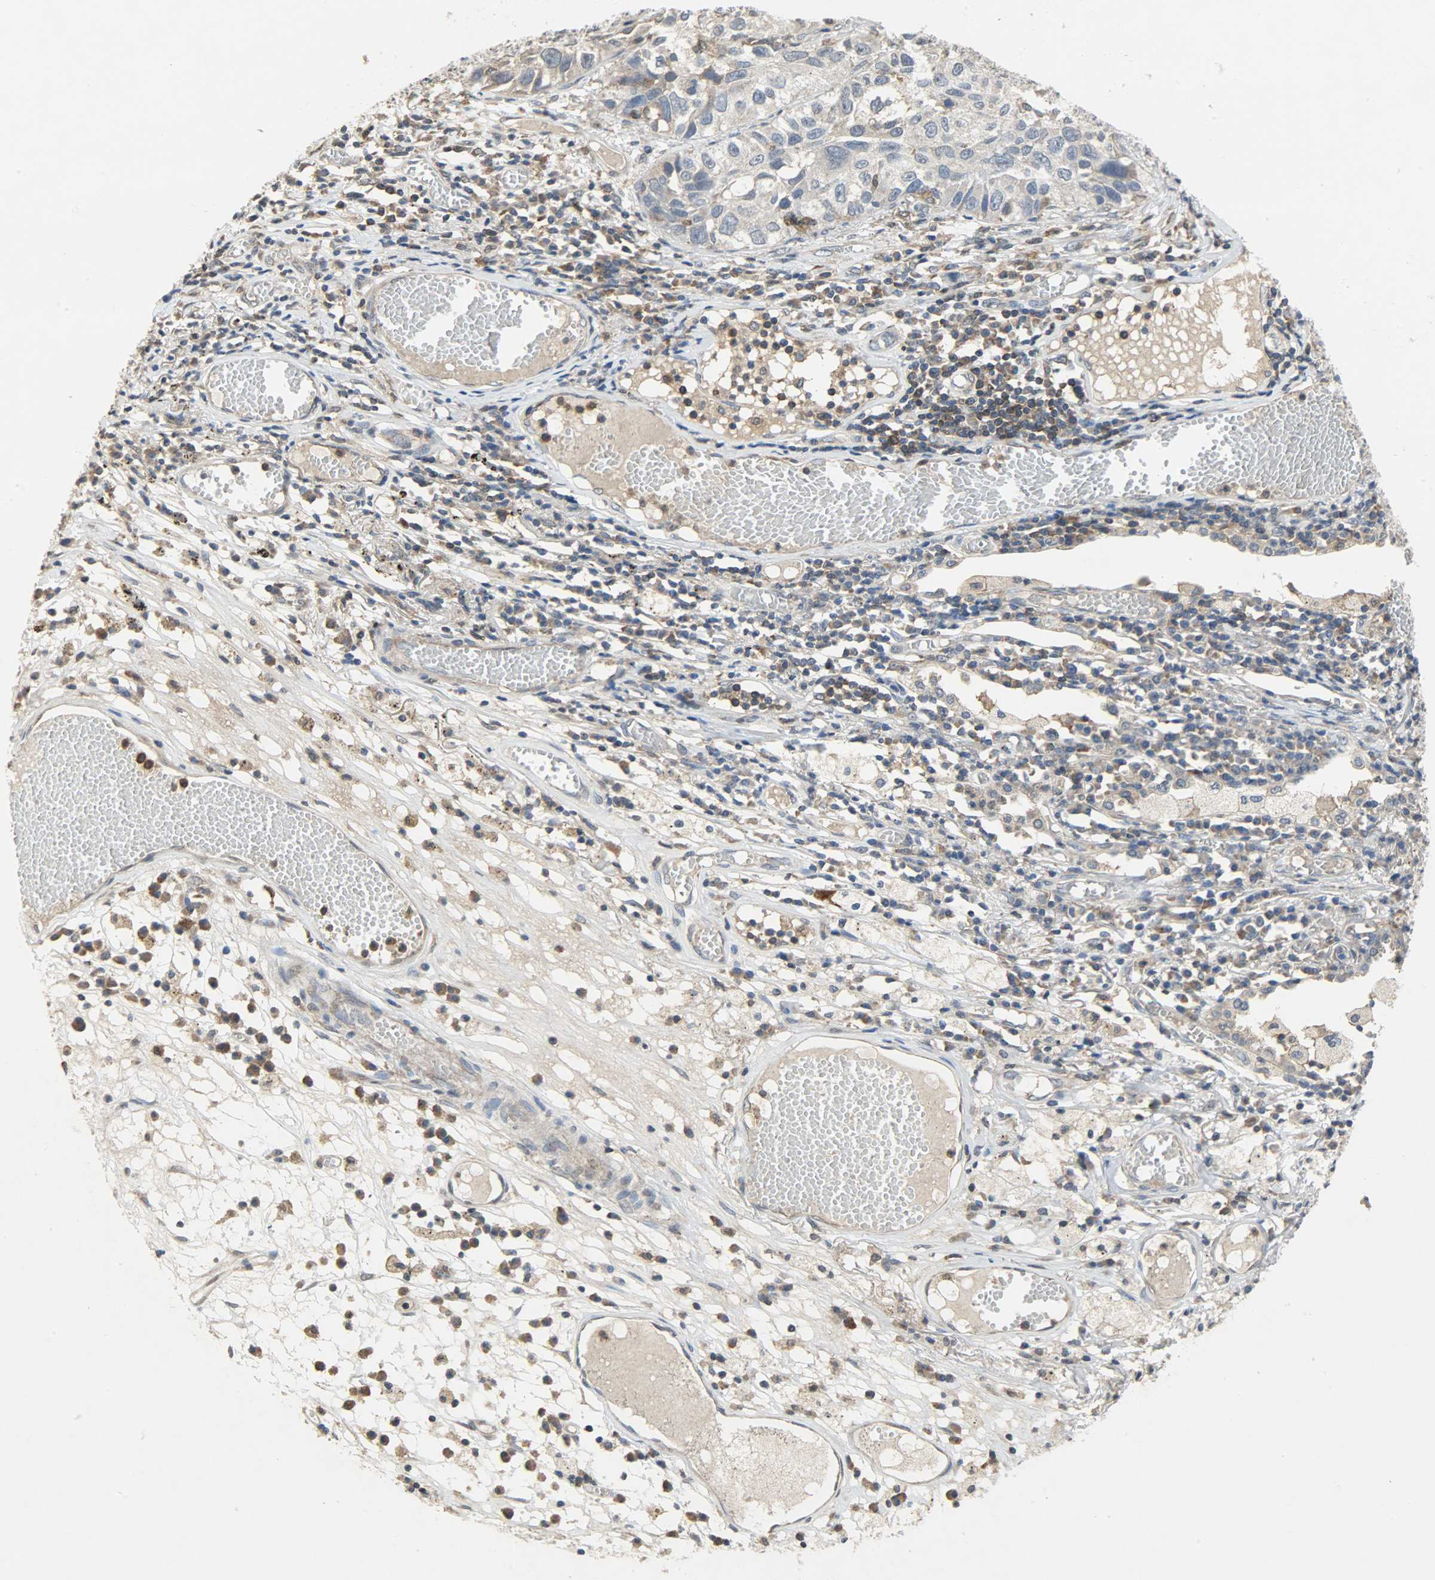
{"staining": {"intensity": "weak", "quantity": "25%-75%", "location": "cytoplasmic/membranous"}, "tissue": "lung cancer", "cell_type": "Tumor cells", "image_type": "cancer", "snomed": [{"axis": "morphology", "description": "Squamous cell carcinoma, NOS"}, {"axis": "topography", "description": "Lung"}], "caption": "An image showing weak cytoplasmic/membranous positivity in about 25%-75% of tumor cells in squamous cell carcinoma (lung), as visualized by brown immunohistochemical staining.", "gene": "TRIM21", "patient": {"sex": "male", "age": 71}}